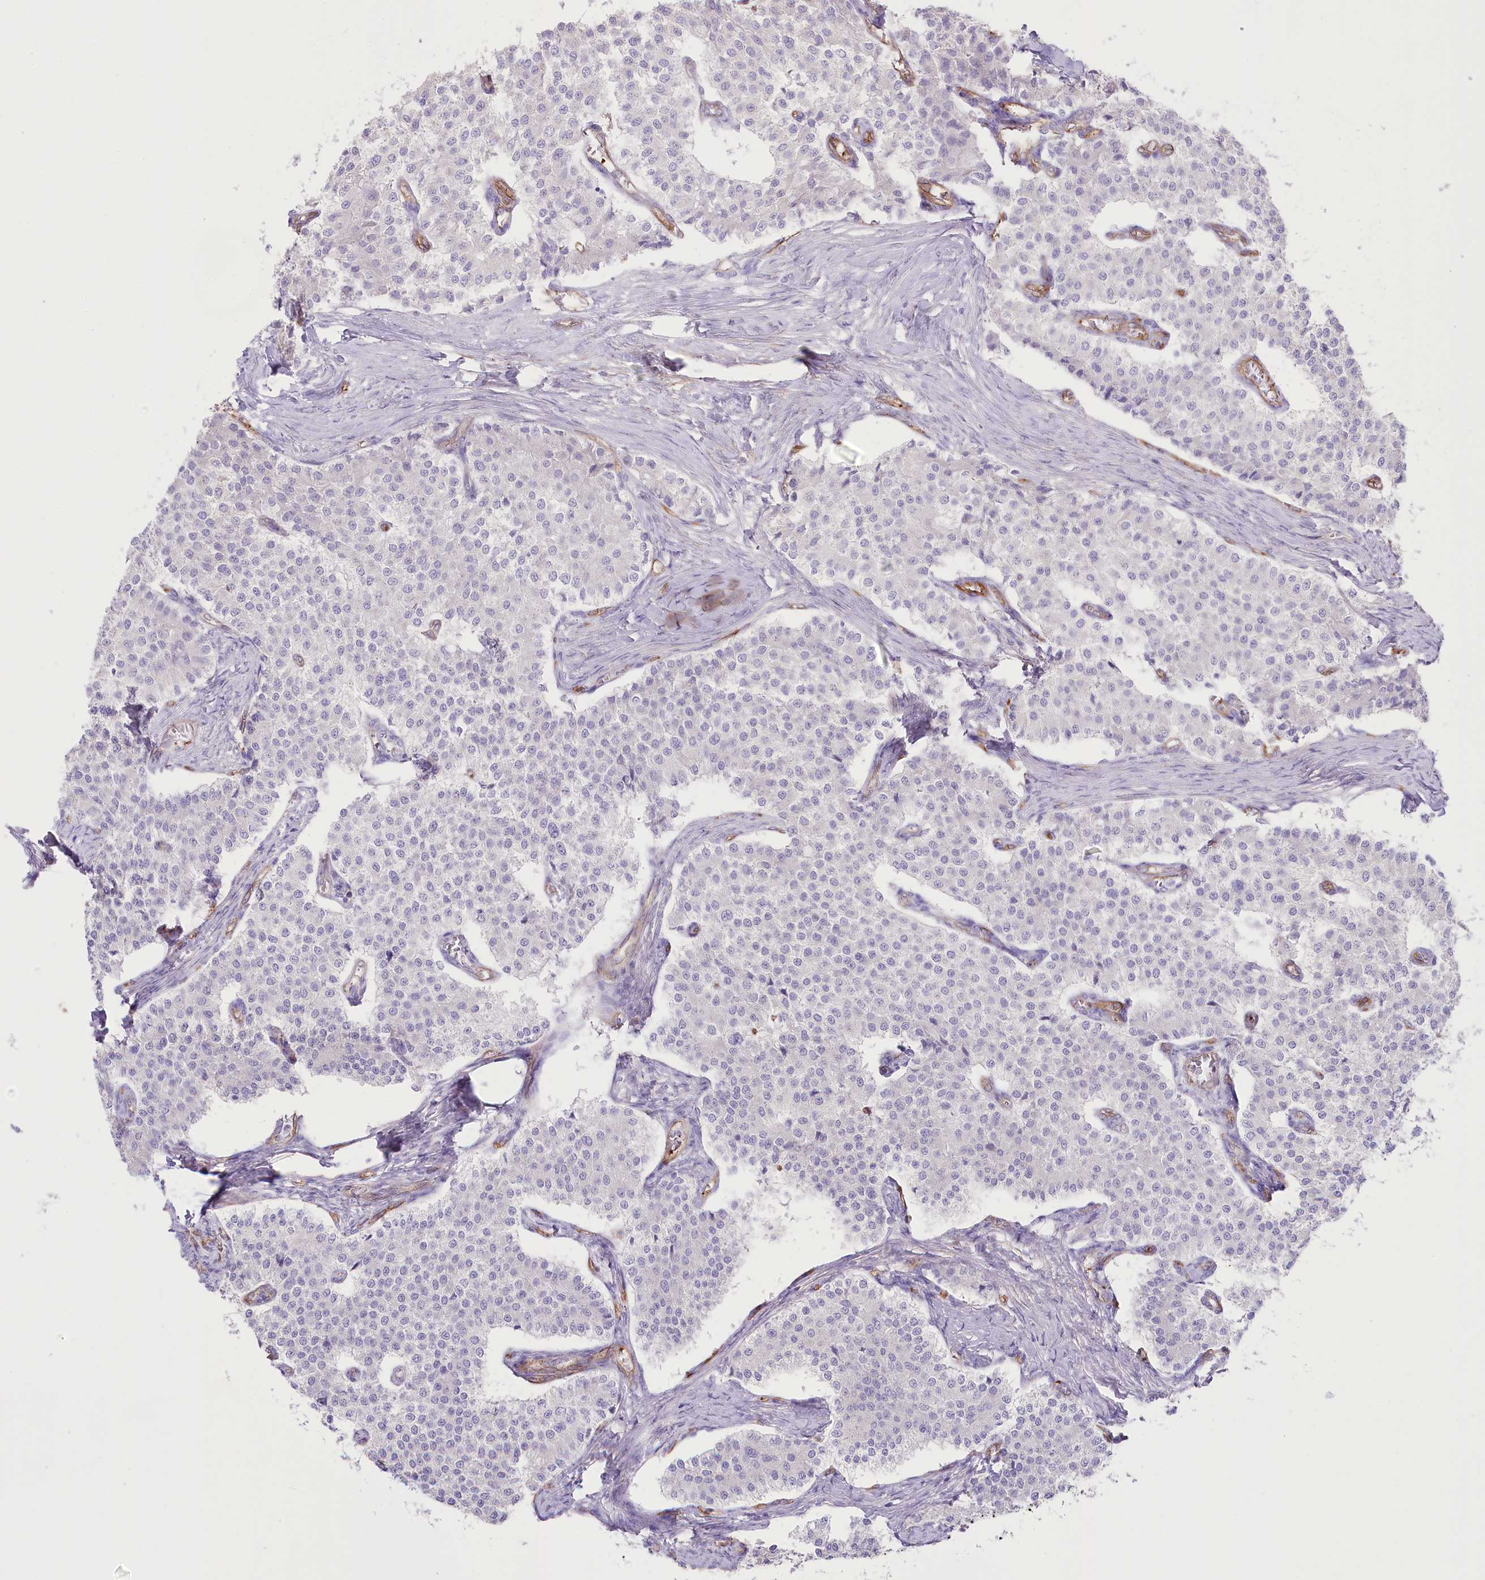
{"staining": {"intensity": "negative", "quantity": "none", "location": "none"}, "tissue": "carcinoid", "cell_type": "Tumor cells", "image_type": "cancer", "snomed": [{"axis": "morphology", "description": "Carcinoid, malignant, NOS"}, {"axis": "topography", "description": "Colon"}], "caption": "Protein analysis of carcinoid (malignant) displays no significant expression in tumor cells. (Brightfield microscopy of DAB IHC at high magnification).", "gene": "SLC39A10", "patient": {"sex": "female", "age": 52}}